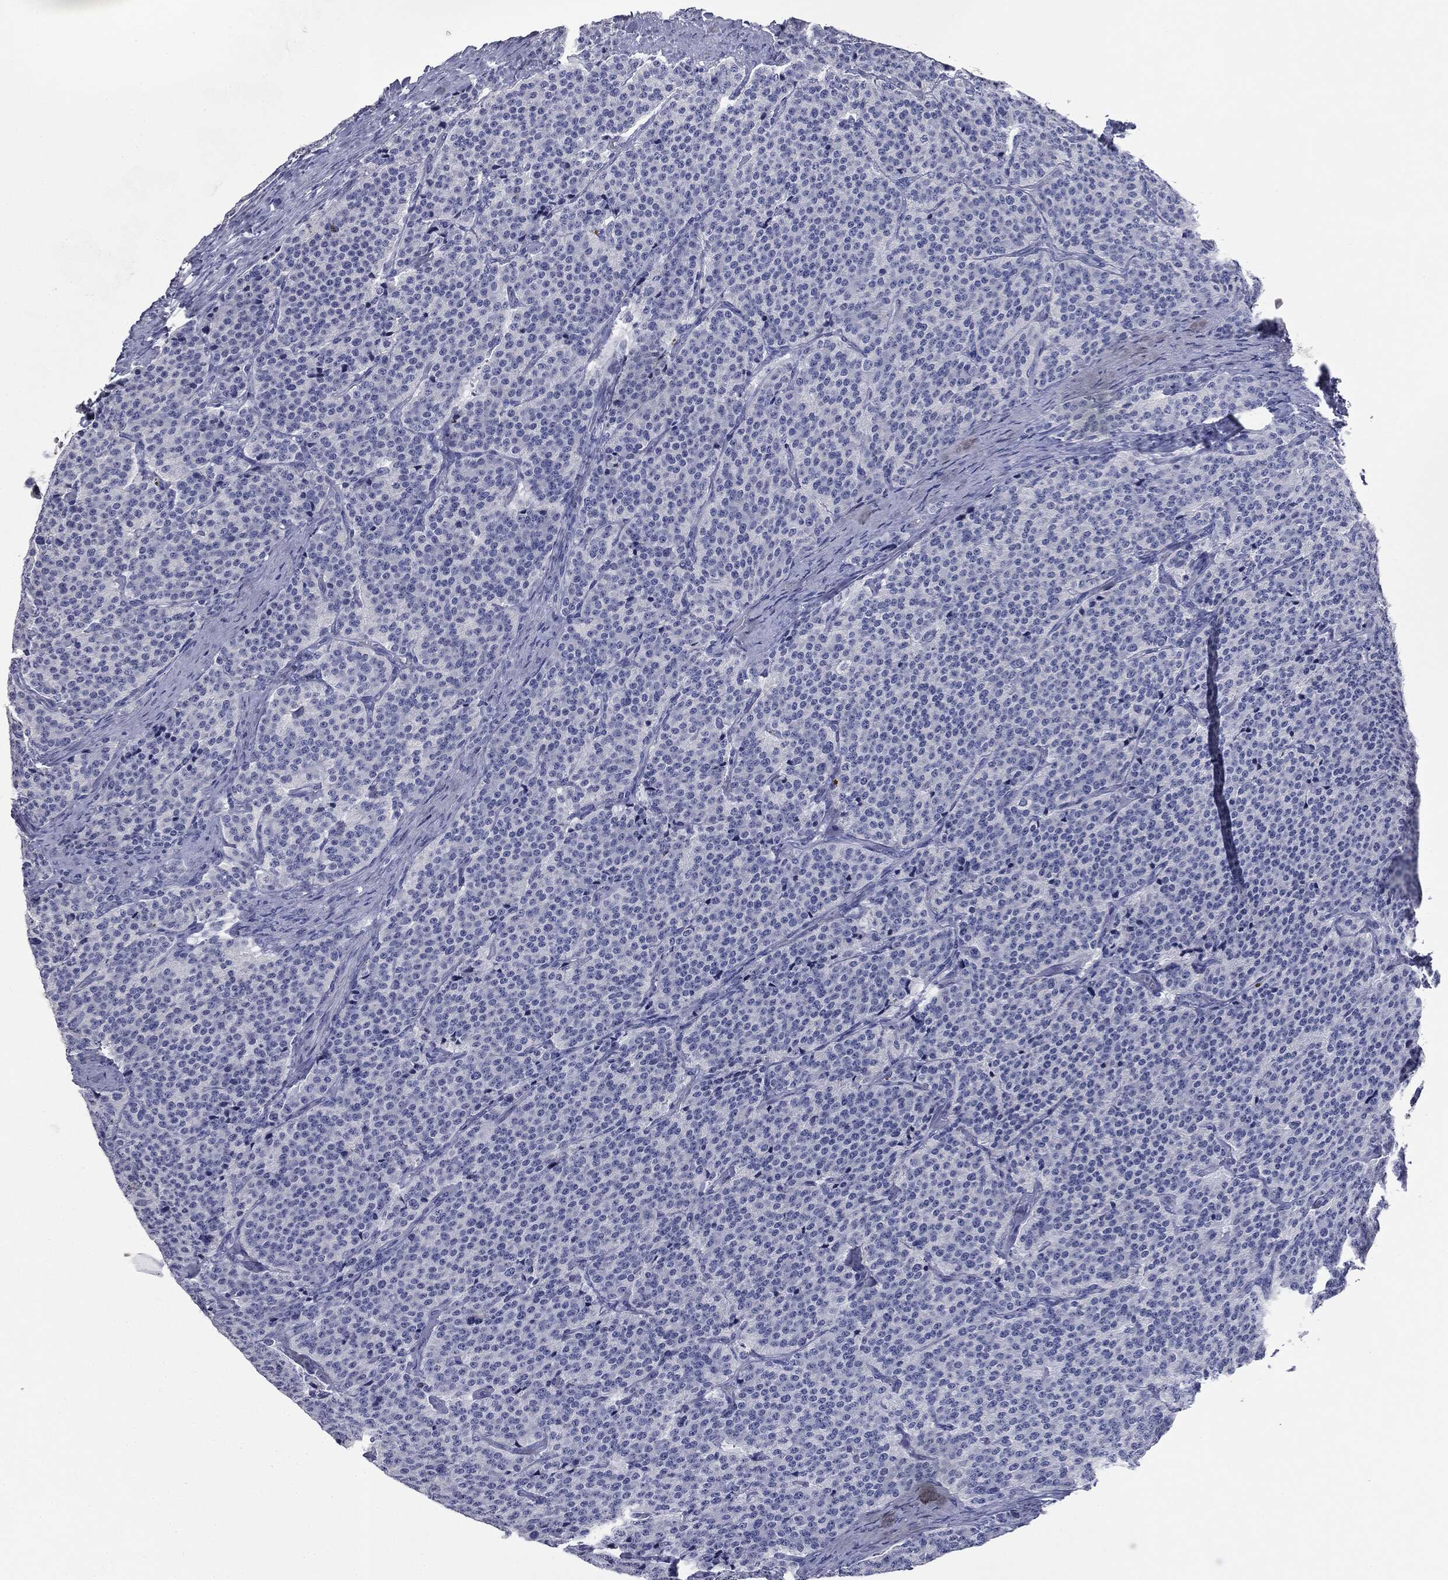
{"staining": {"intensity": "negative", "quantity": "none", "location": "none"}, "tissue": "carcinoid", "cell_type": "Tumor cells", "image_type": "cancer", "snomed": [{"axis": "morphology", "description": "Carcinoid, malignant, NOS"}, {"axis": "topography", "description": "Small intestine"}], "caption": "IHC of malignant carcinoid reveals no positivity in tumor cells.", "gene": "ATP2A1", "patient": {"sex": "female", "age": 58}}